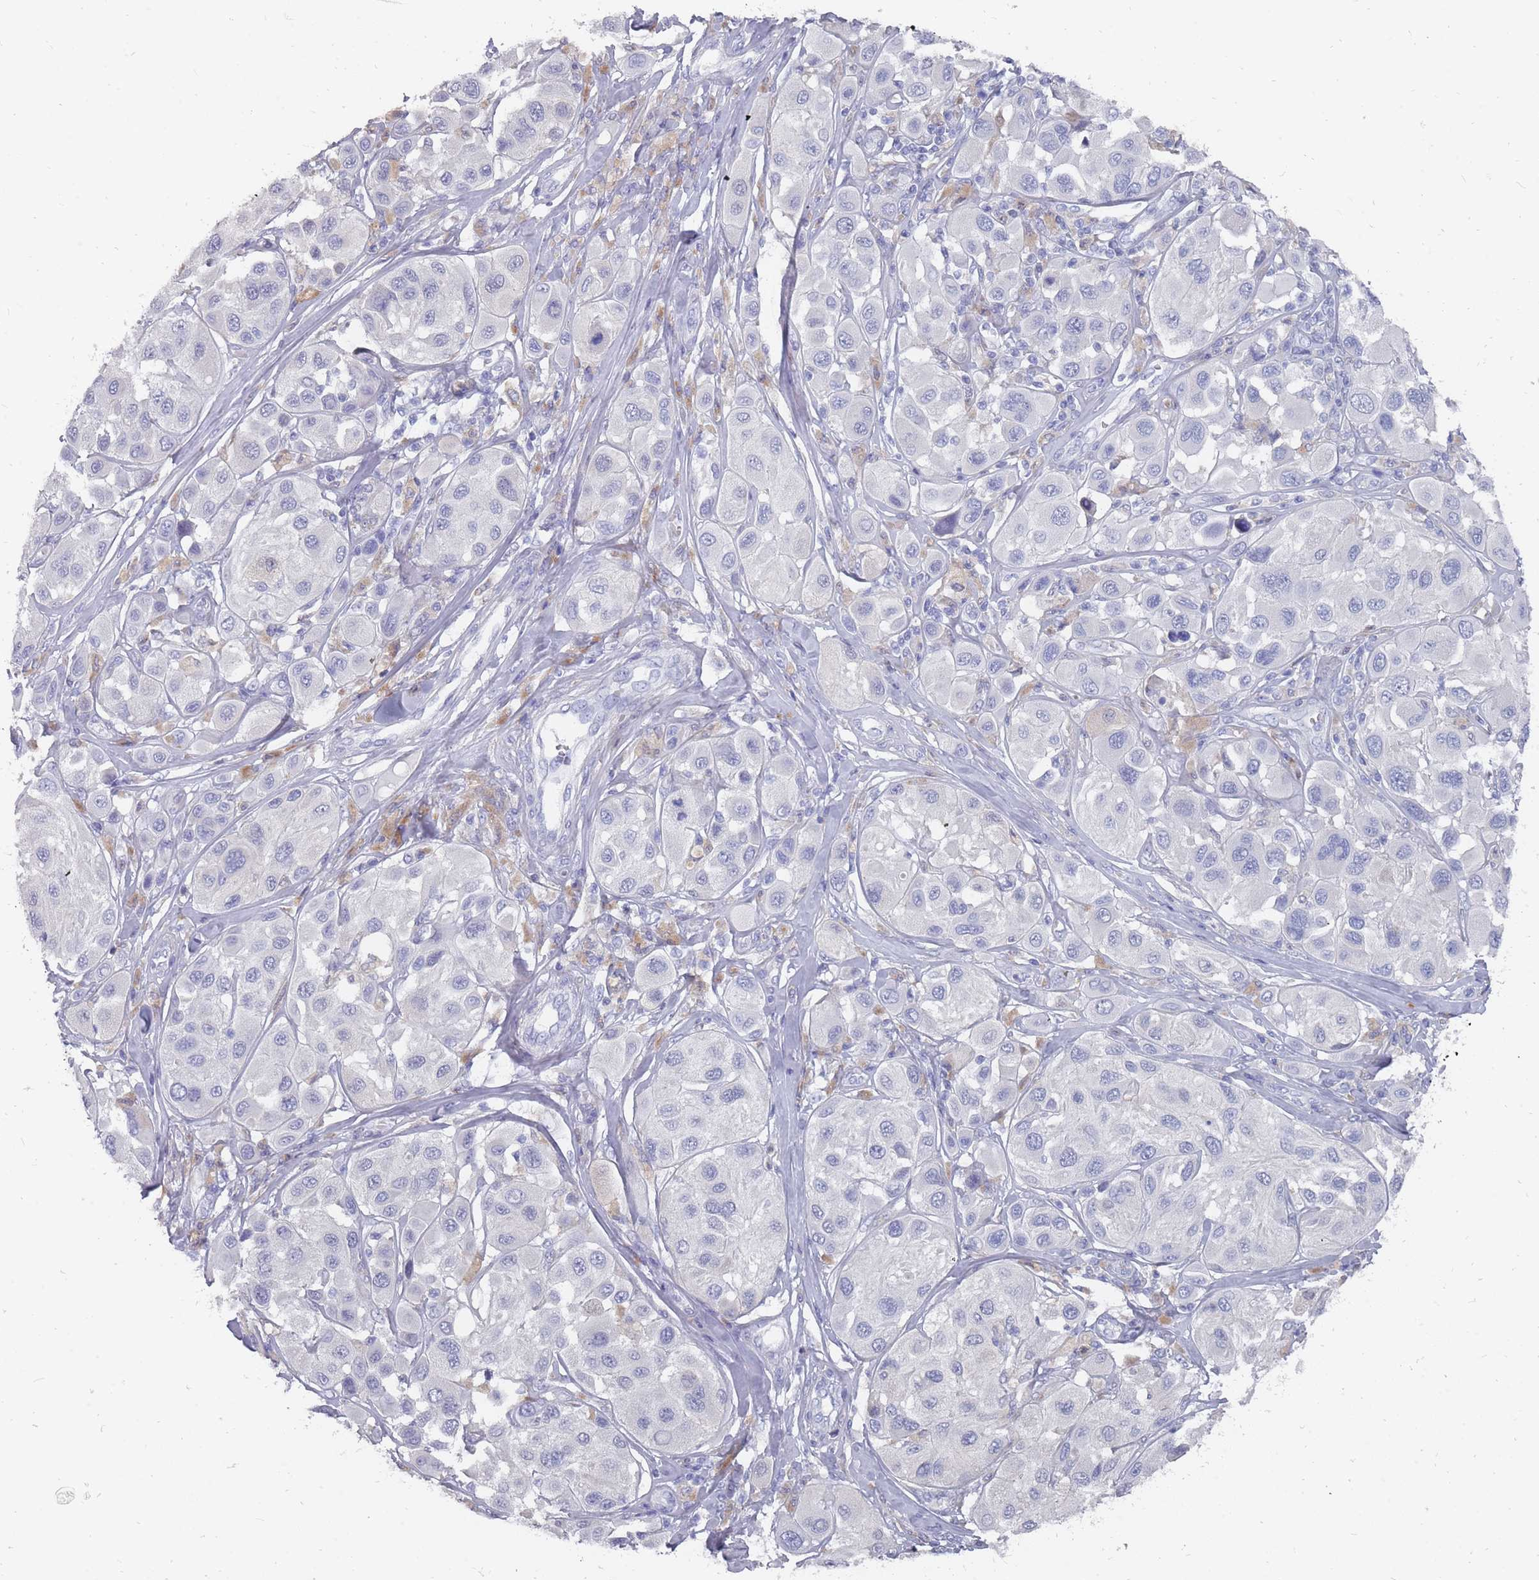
{"staining": {"intensity": "negative", "quantity": "none", "location": "none"}, "tissue": "melanoma", "cell_type": "Tumor cells", "image_type": "cancer", "snomed": [{"axis": "morphology", "description": "Malignant melanoma, Metastatic site"}, {"axis": "topography", "description": "Skin"}], "caption": "There is no significant expression in tumor cells of melanoma. (Brightfield microscopy of DAB (3,3'-diaminobenzidine) immunohistochemistry (IHC) at high magnification).", "gene": "OTULINL", "patient": {"sex": "male", "age": 41}}